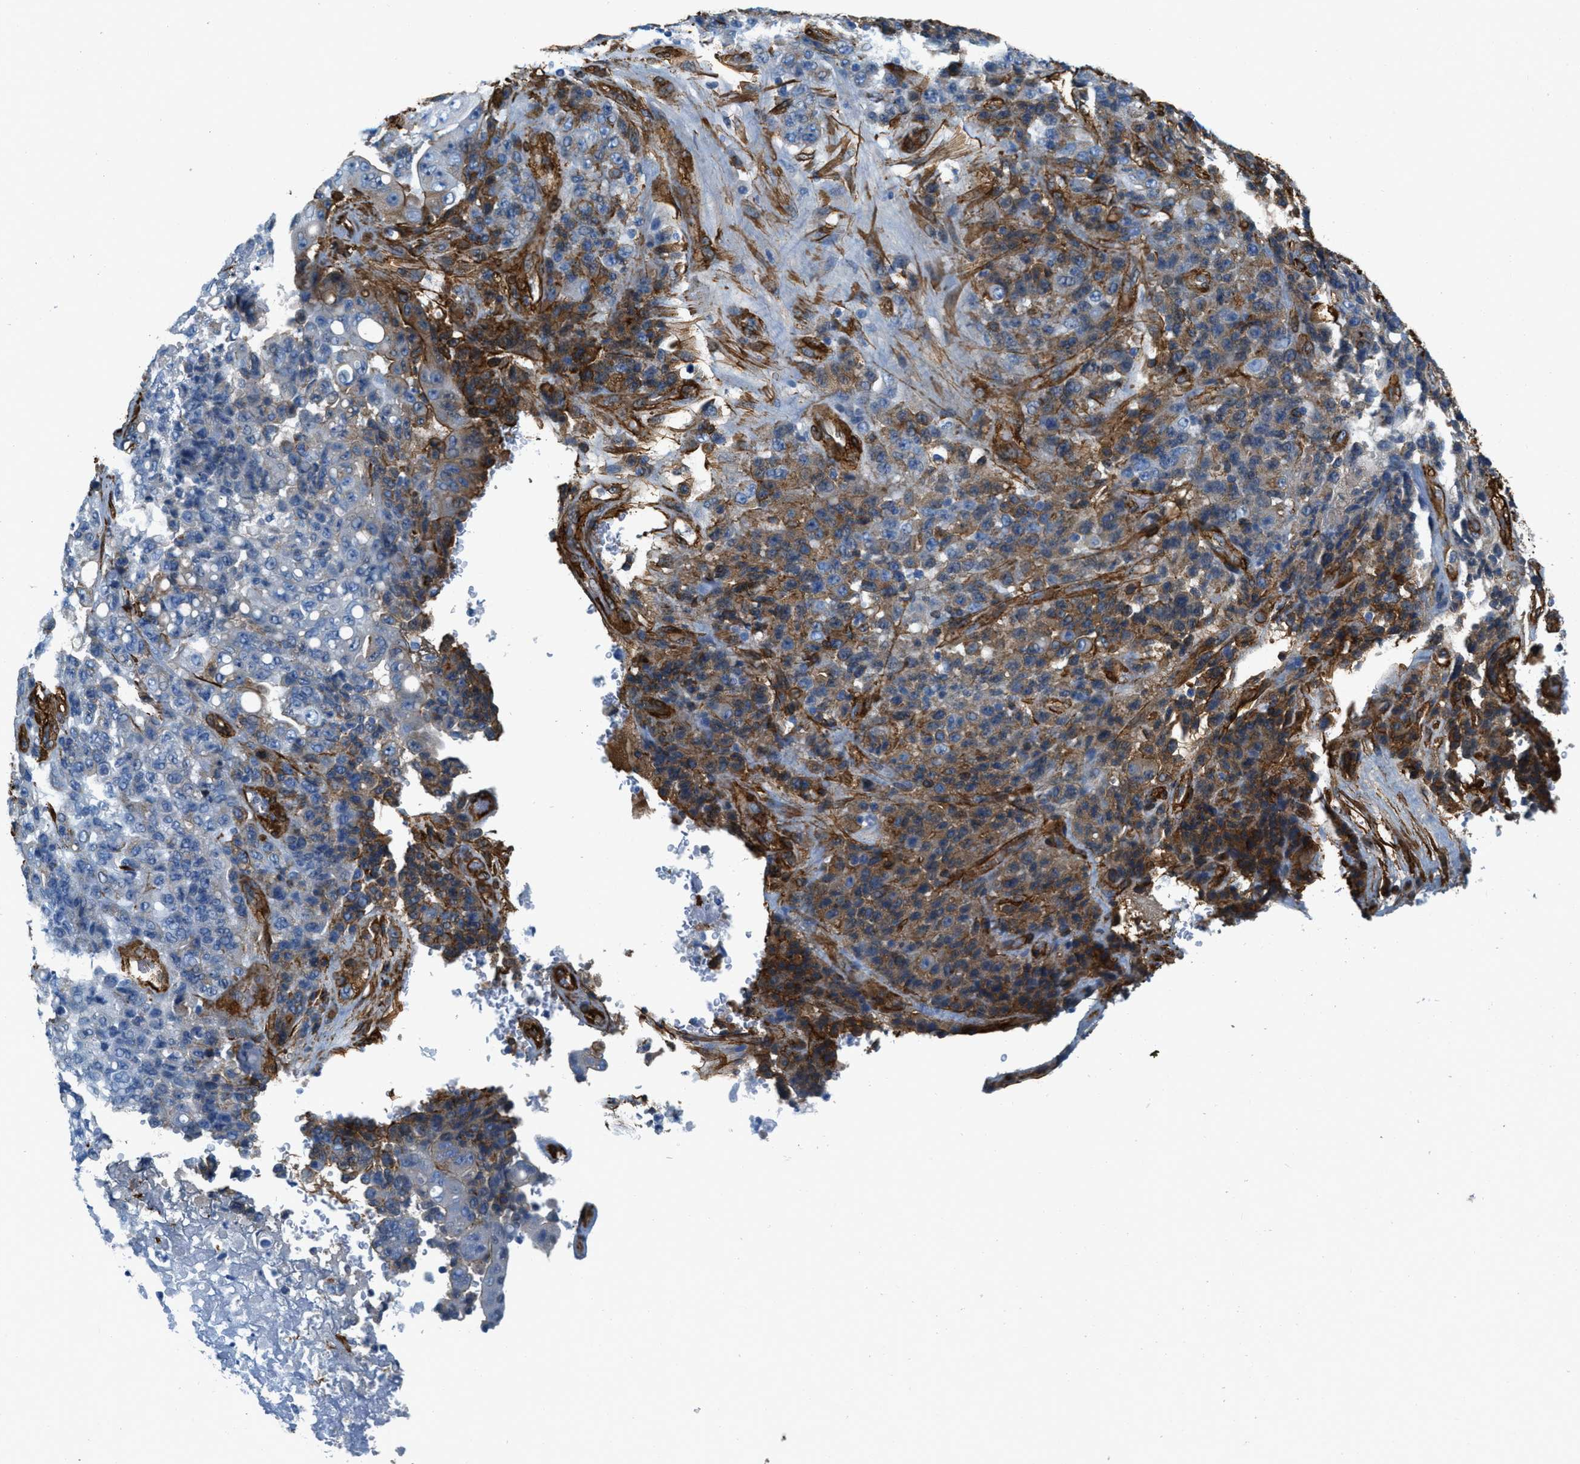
{"staining": {"intensity": "moderate", "quantity": "25%-75%", "location": "cytoplasmic/membranous"}, "tissue": "stomach cancer", "cell_type": "Tumor cells", "image_type": "cancer", "snomed": [{"axis": "morphology", "description": "Adenocarcinoma, NOS"}, {"axis": "topography", "description": "Stomach"}], "caption": "The histopathology image reveals staining of adenocarcinoma (stomach), revealing moderate cytoplasmic/membranous protein staining (brown color) within tumor cells. Using DAB (3,3'-diaminobenzidine) (brown) and hematoxylin (blue) stains, captured at high magnification using brightfield microscopy.", "gene": "CALD1", "patient": {"sex": "female", "age": 73}}